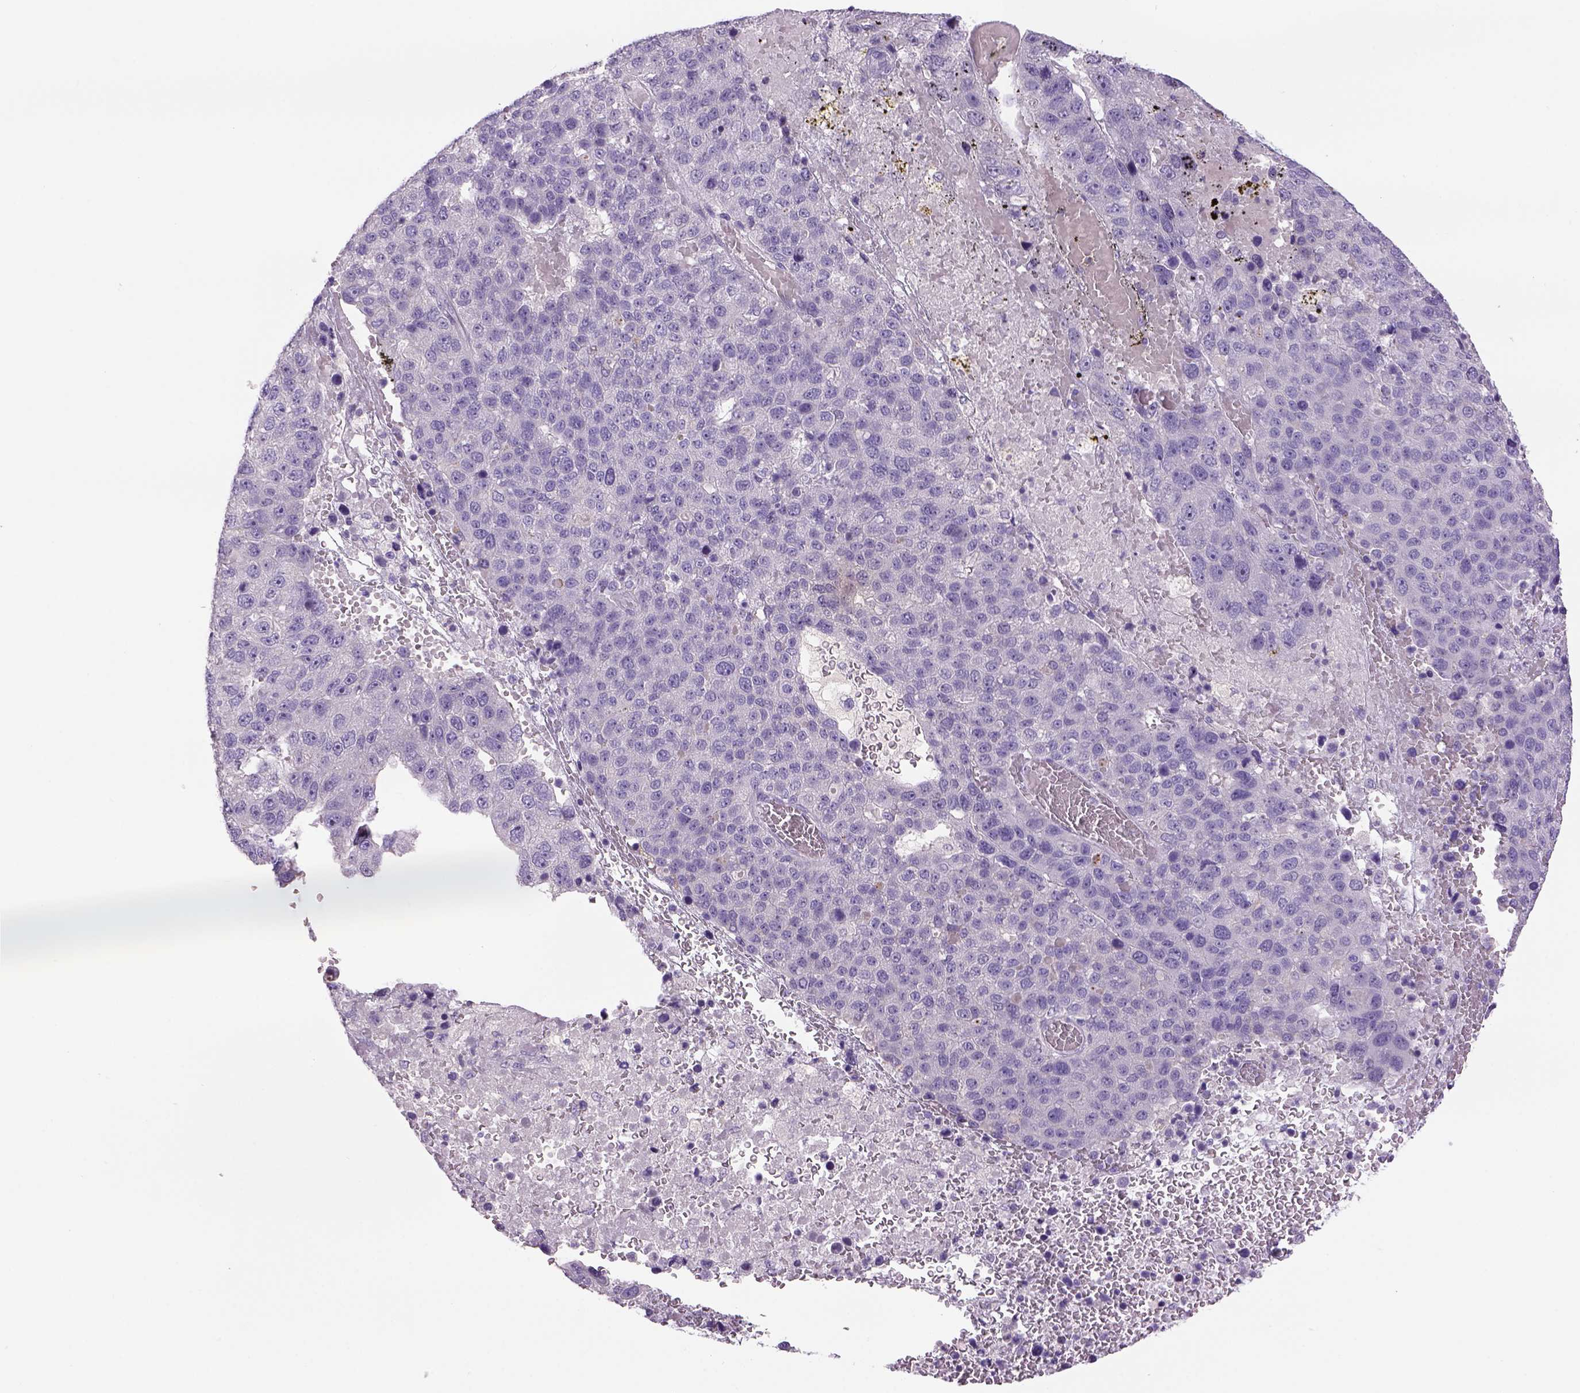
{"staining": {"intensity": "negative", "quantity": "none", "location": "none"}, "tissue": "pancreatic cancer", "cell_type": "Tumor cells", "image_type": "cancer", "snomed": [{"axis": "morphology", "description": "Adenocarcinoma, NOS"}, {"axis": "topography", "description": "Pancreas"}], "caption": "This is an immunohistochemistry (IHC) photomicrograph of pancreatic cancer (adenocarcinoma). There is no expression in tumor cells.", "gene": "DBH", "patient": {"sex": "female", "age": 61}}